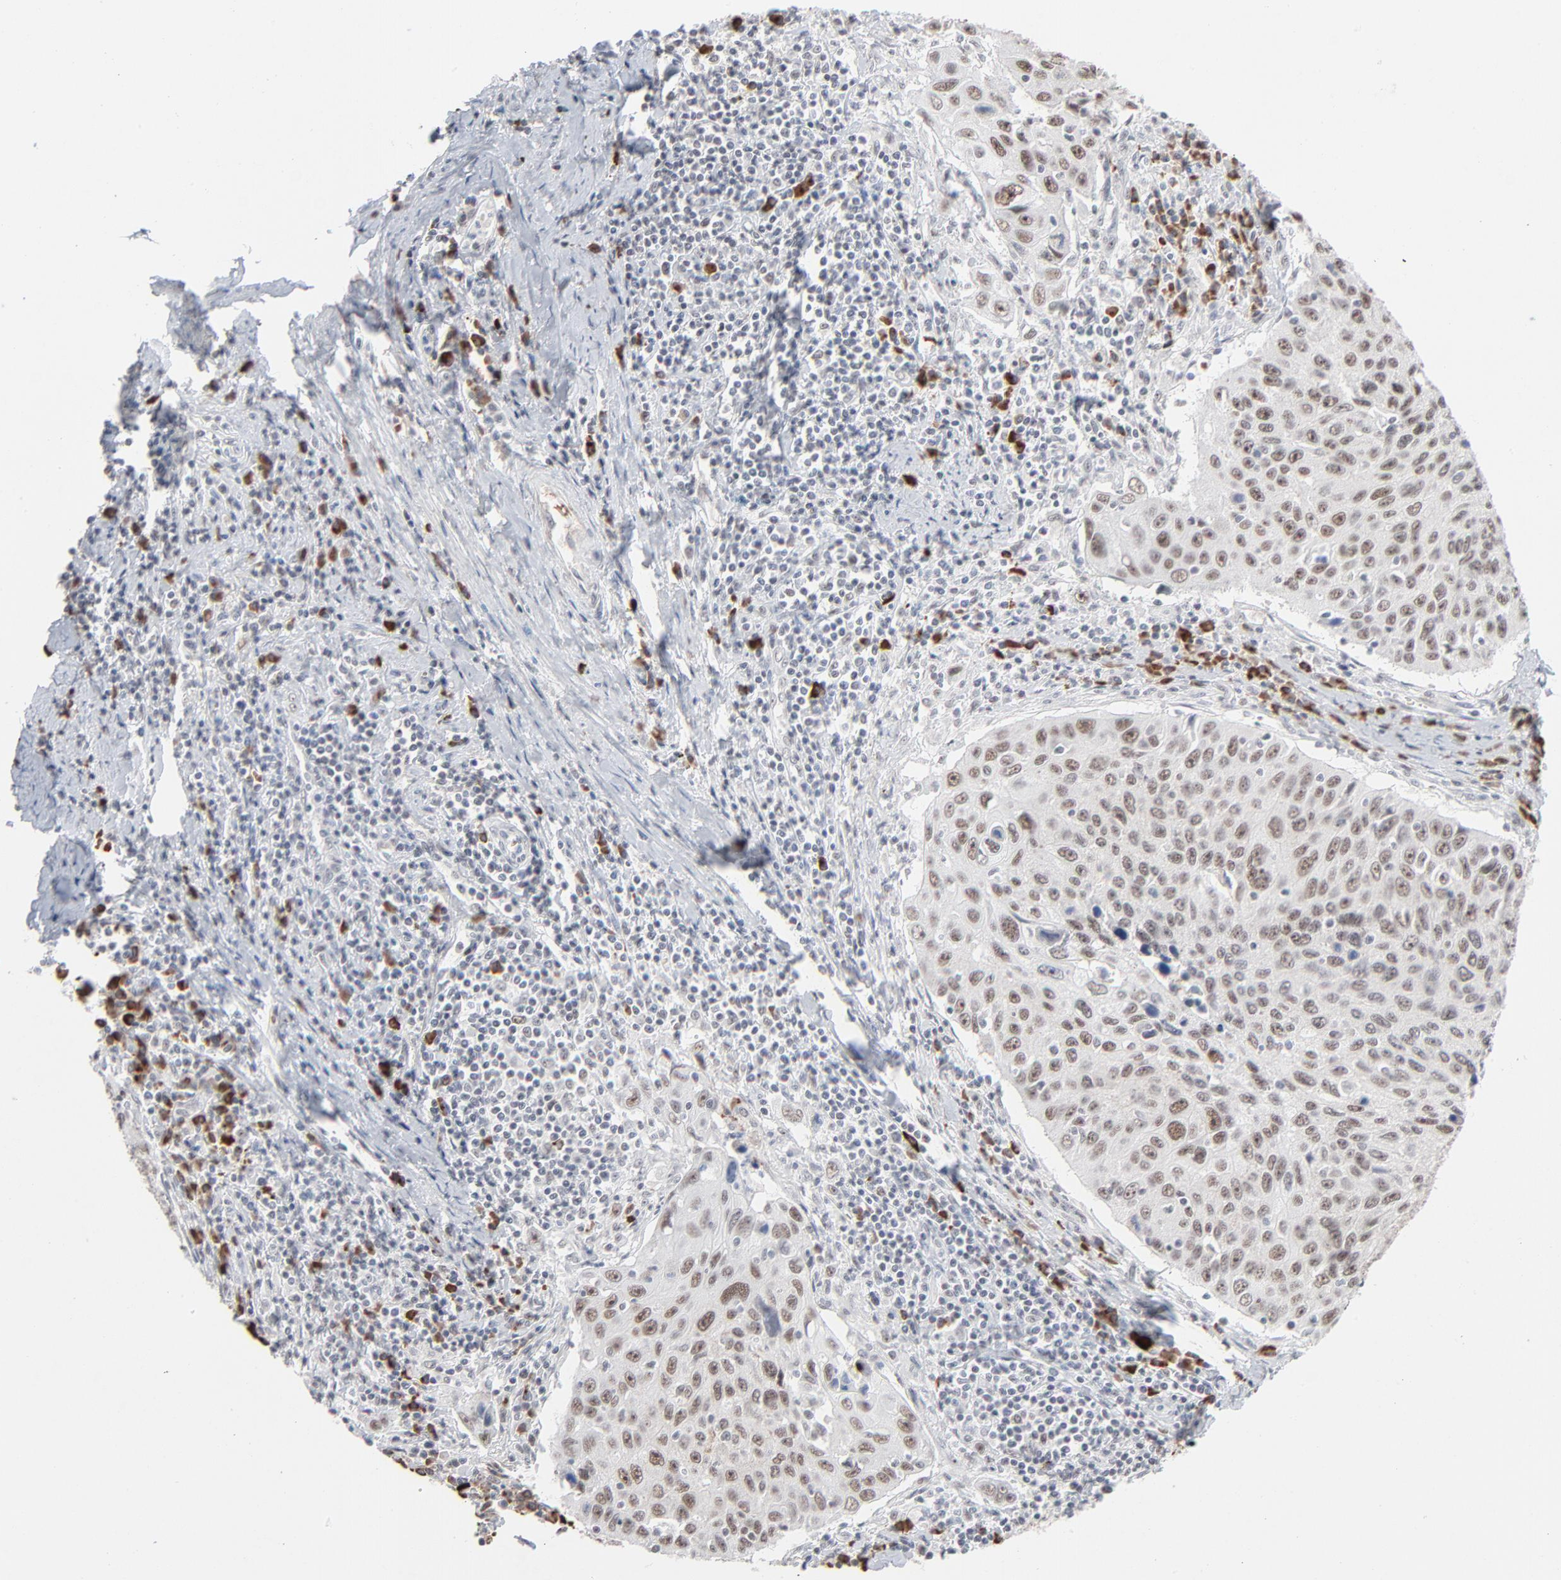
{"staining": {"intensity": "weak", "quantity": ">75%", "location": "nuclear"}, "tissue": "cervical cancer", "cell_type": "Tumor cells", "image_type": "cancer", "snomed": [{"axis": "morphology", "description": "Squamous cell carcinoma, NOS"}, {"axis": "topography", "description": "Cervix"}], "caption": "Immunohistochemistry (DAB) staining of human cervical cancer demonstrates weak nuclear protein expression in approximately >75% of tumor cells. (DAB IHC, brown staining for protein, blue staining for nuclei).", "gene": "MPHOSPH6", "patient": {"sex": "female", "age": 53}}